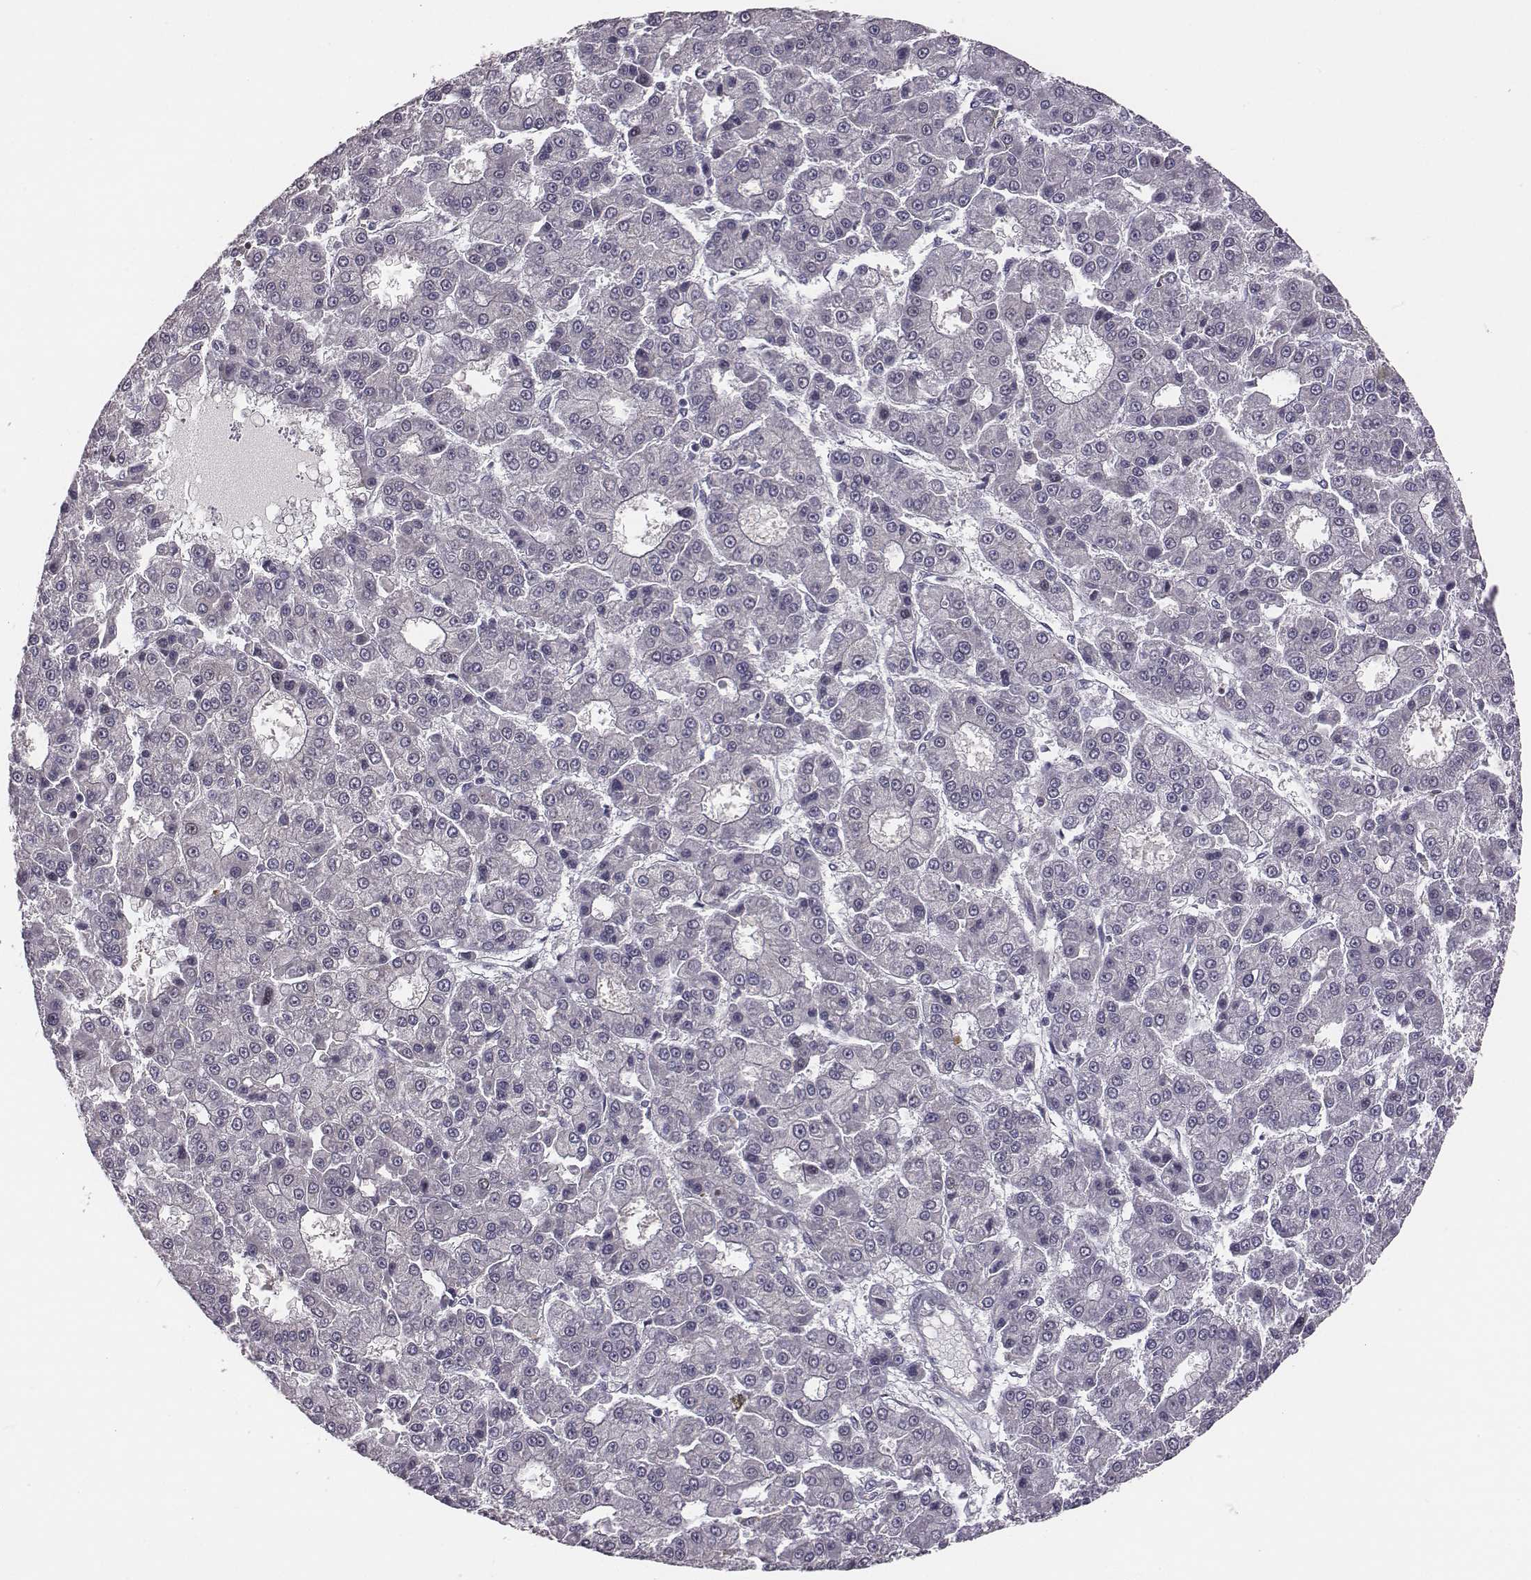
{"staining": {"intensity": "negative", "quantity": "none", "location": "none"}, "tissue": "liver cancer", "cell_type": "Tumor cells", "image_type": "cancer", "snomed": [{"axis": "morphology", "description": "Carcinoma, Hepatocellular, NOS"}, {"axis": "topography", "description": "Liver"}], "caption": "Tumor cells are negative for protein expression in human liver cancer (hepatocellular carcinoma).", "gene": "SMURF2", "patient": {"sex": "male", "age": 70}}